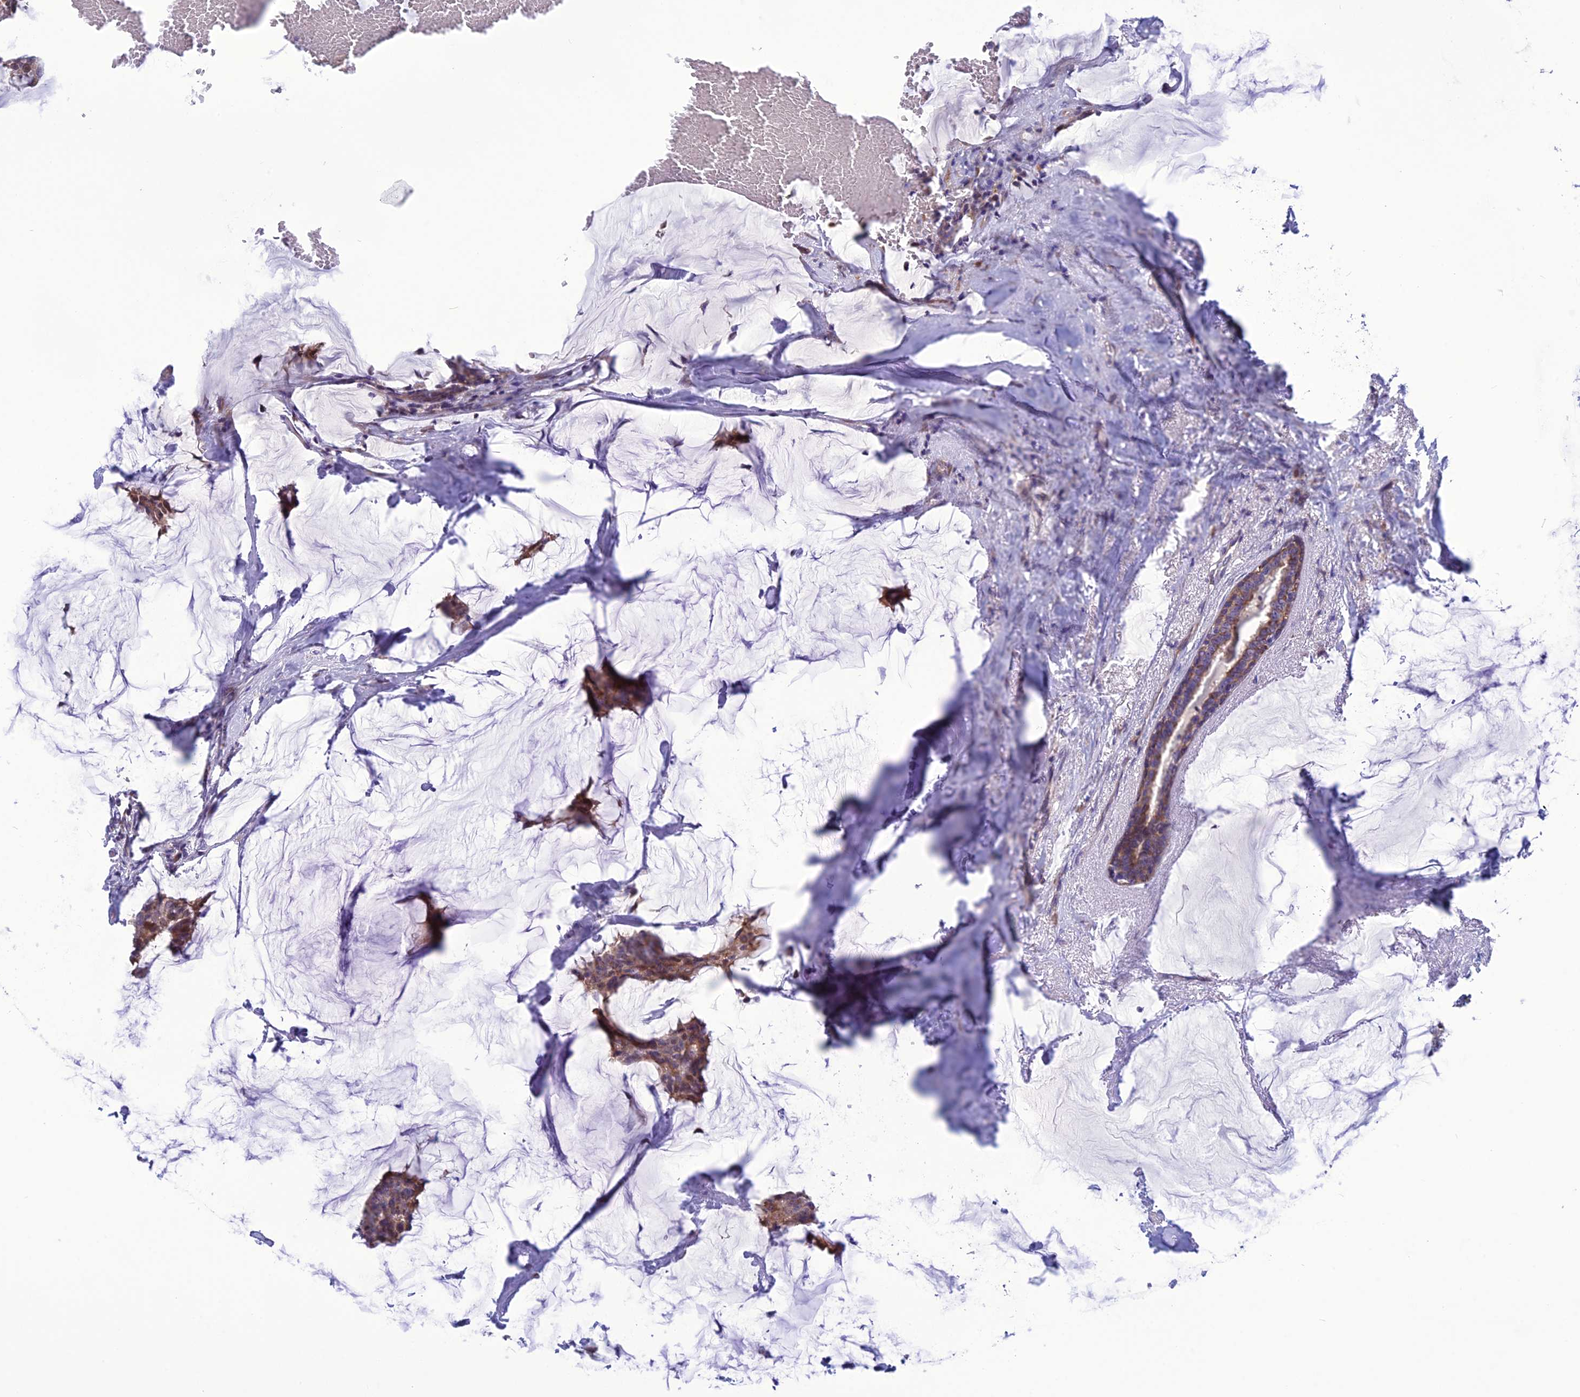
{"staining": {"intensity": "moderate", "quantity": ">75%", "location": "cytoplasmic/membranous"}, "tissue": "breast cancer", "cell_type": "Tumor cells", "image_type": "cancer", "snomed": [{"axis": "morphology", "description": "Duct carcinoma"}, {"axis": "topography", "description": "Breast"}], "caption": "Immunohistochemical staining of breast invasive ductal carcinoma shows medium levels of moderate cytoplasmic/membranous protein expression in approximately >75% of tumor cells.", "gene": "PSMF1", "patient": {"sex": "female", "age": 93}}